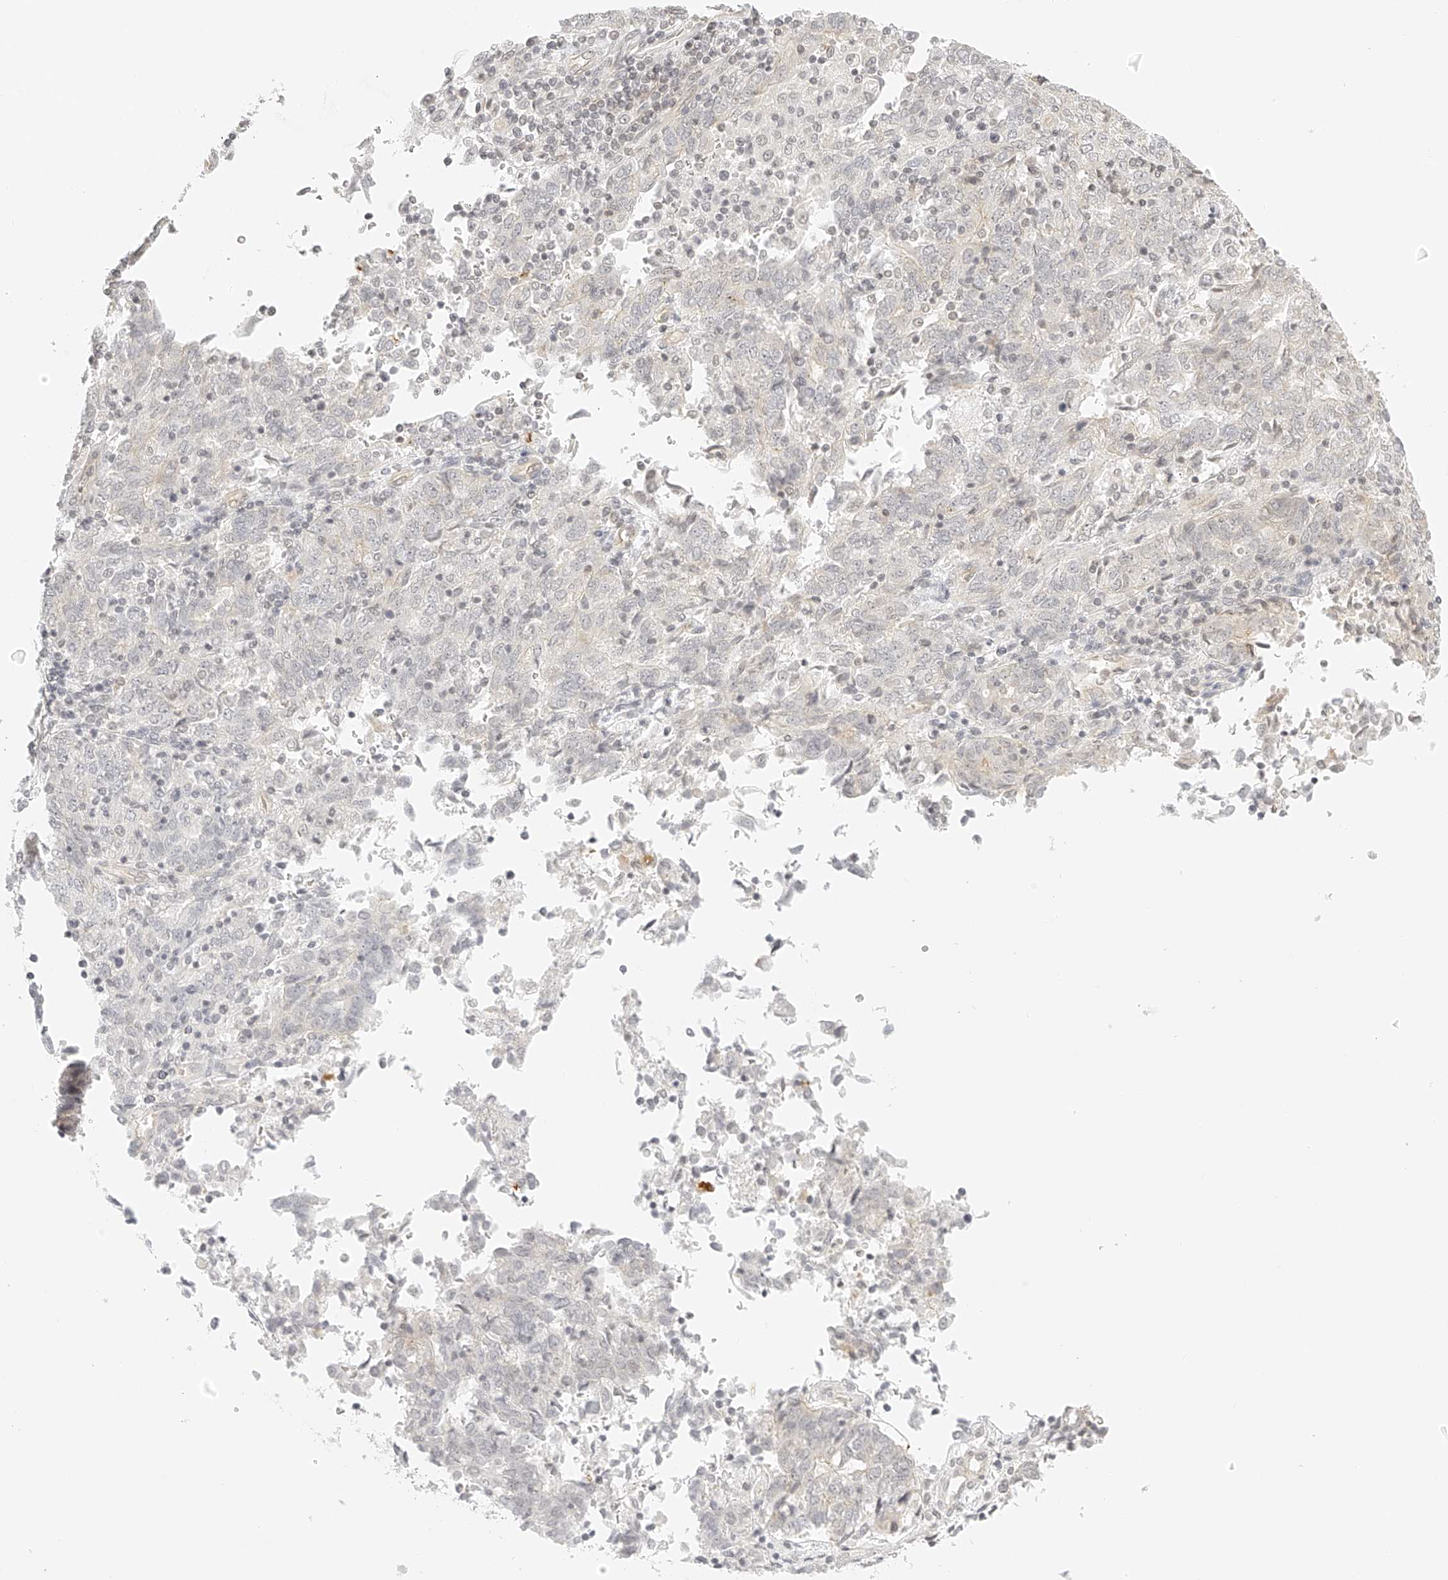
{"staining": {"intensity": "weak", "quantity": "<25%", "location": "cytoplasmic/membranous"}, "tissue": "endometrial cancer", "cell_type": "Tumor cells", "image_type": "cancer", "snomed": [{"axis": "morphology", "description": "Adenocarcinoma, NOS"}, {"axis": "topography", "description": "Endometrium"}], "caption": "High power microscopy photomicrograph of an IHC photomicrograph of endometrial adenocarcinoma, revealing no significant positivity in tumor cells.", "gene": "ZFP69", "patient": {"sex": "female", "age": 80}}